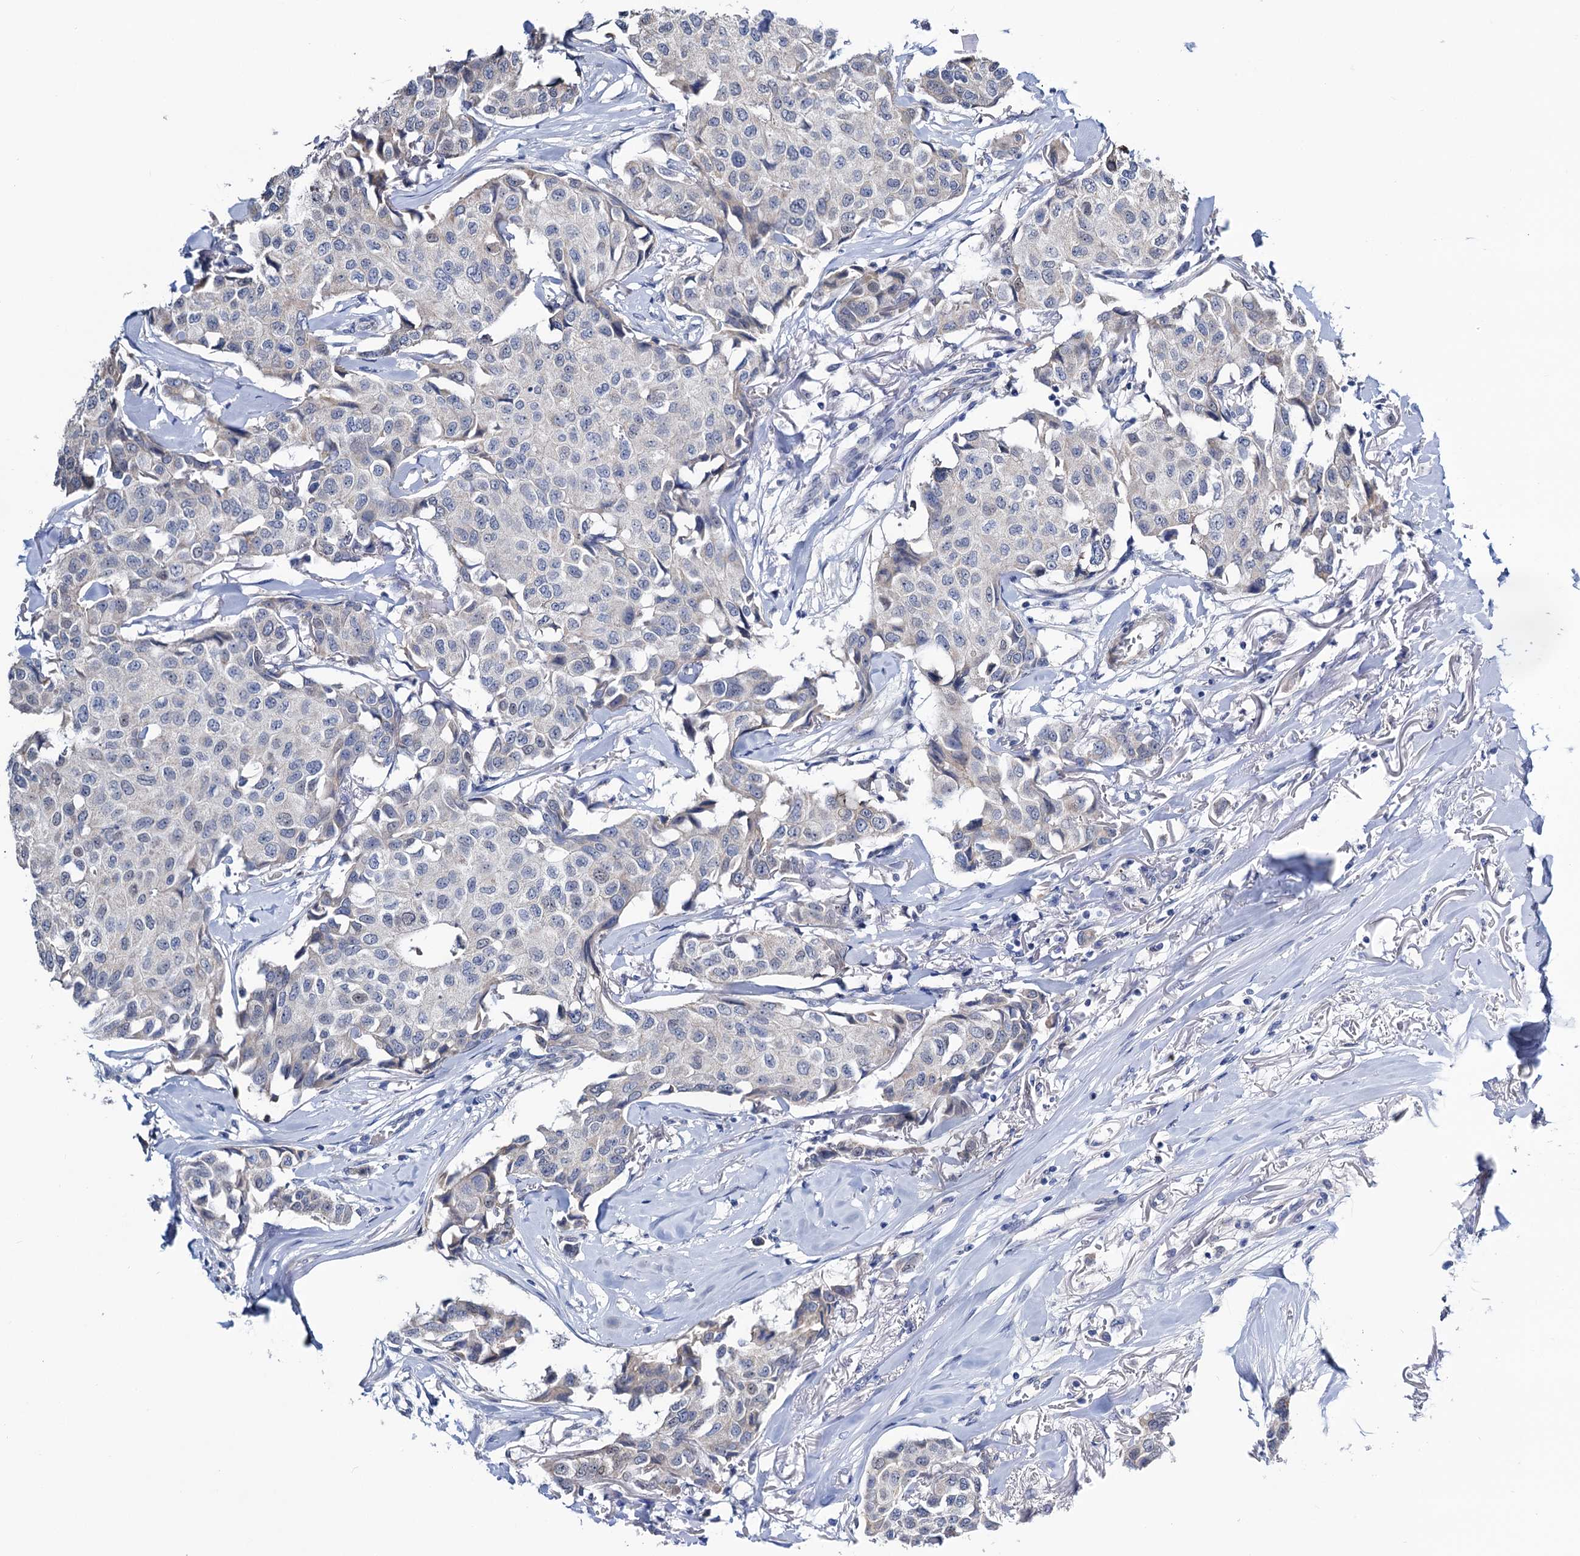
{"staining": {"intensity": "negative", "quantity": "none", "location": "none"}, "tissue": "breast cancer", "cell_type": "Tumor cells", "image_type": "cancer", "snomed": [{"axis": "morphology", "description": "Duct carcinoma"}, {"axis": "topography", "description": "Breast"}], "caption": "Breast cancer stained for a protein using immunohistochemistry (IHC) displays no staining tumor cells.", "gene": "ALKBH7", "patient": {"sex": "female", "age": 80}}